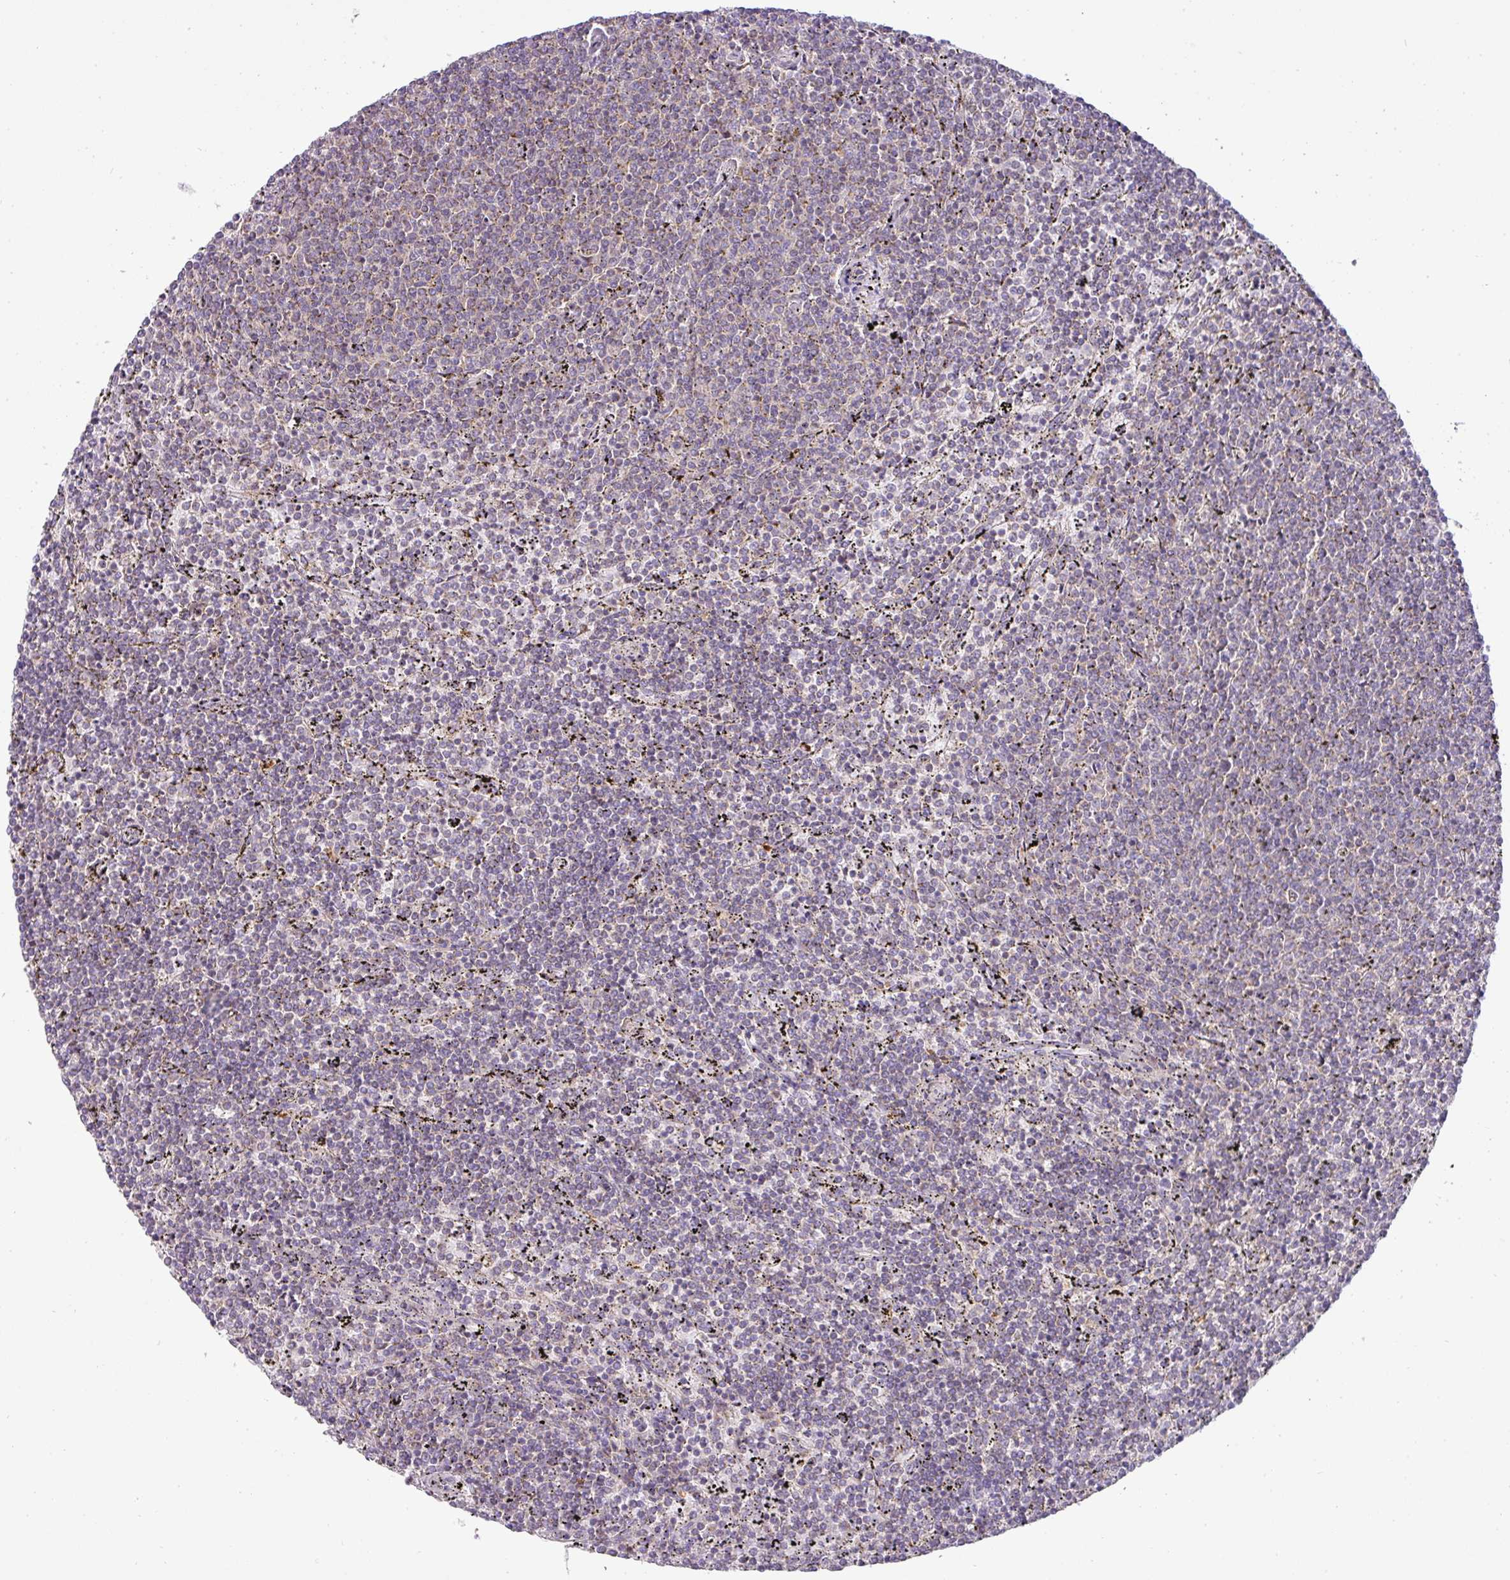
{"staining": {"intensity": "weak", "quantity": "25%-75%", "location": "cytoplasmic/membranous"}, "tissue": "lymphoma", "cell_type": "Tumor cells", "image_type": "cancer", "snomed": [{"axis": "morphology", "description": "Malignant lymphoma, non-Hodgkin's type, Low grade"}, {"axis": "topography", "description": "Spleen"}], "caption": "Immunohistochemical staining of human malignant lymphoma, non-Hodgkin's type (low-grade) reveals low levels of weak cytoplasmic/membranous protein positivity in approximately 25%-75% of tumor cells. The staining was performed using DAB, with brown indicating positive protein expression. Nuclei are stained blue with hematoxylin.", "gene": "ZNF211", "patient": {"sex": "female", "age": 50}}